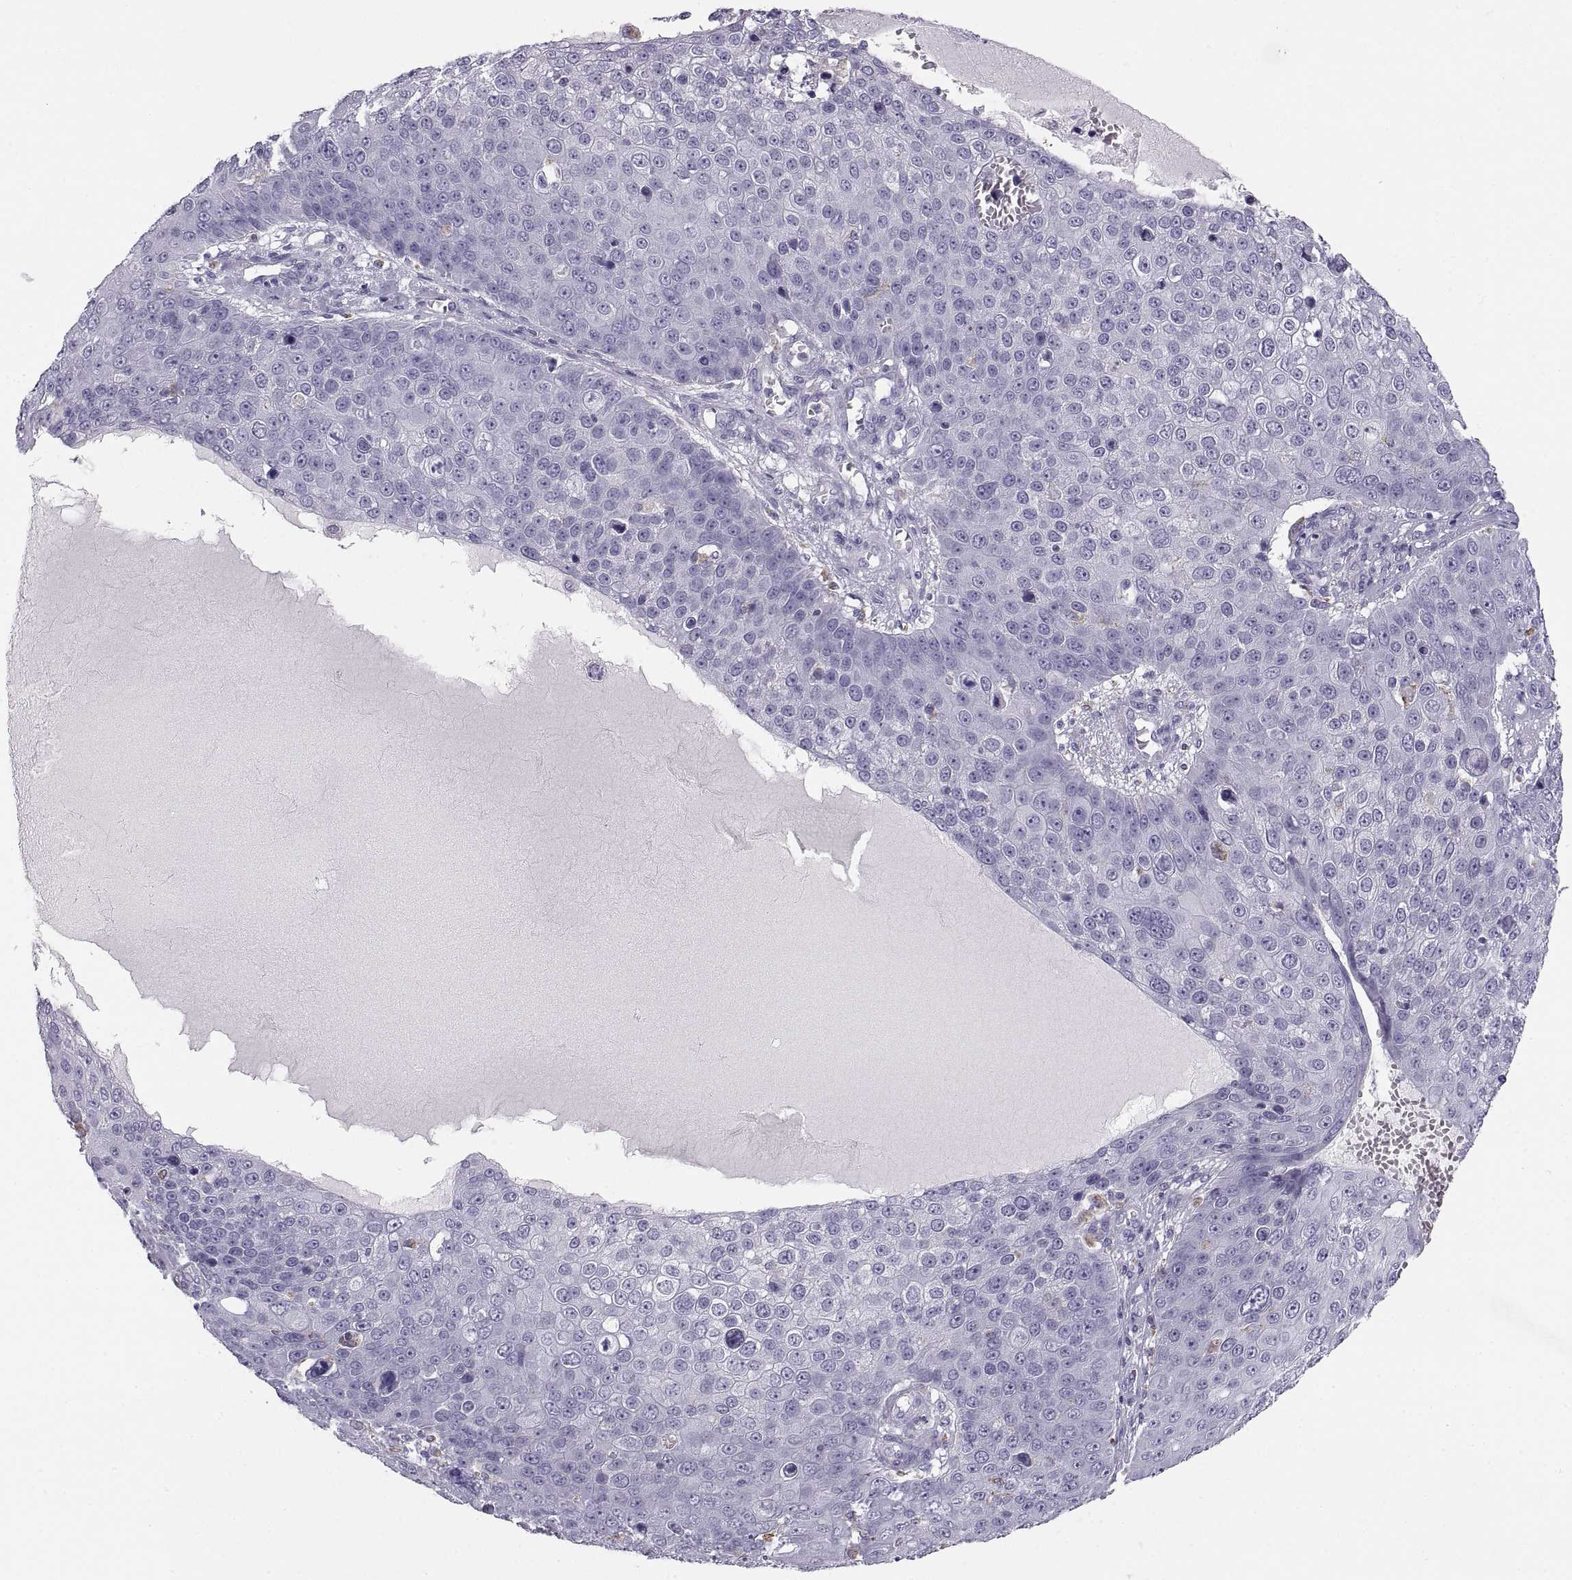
{"staining": {"intensity": "negative", "quantity": "none", "location": "none"}, "tissue": "skin cancer", "cell_type": "Tumor cells", "image_type": "cancer", "snomed": [{"axis": "morphology", "description": "Squamous cell carcinoma, NOS"}, {"axis": "topography", "description": "Skin"}], "caption": "IHC photomicrograph of neoplastic tissue: skin squamous cell carcinoma stained with DAB (3,3'-diaminobenzidine) shows no significant protein expression in tumor cells.", "gene": "COL9A3", "patient": {"sex": "male", "age": 71}}